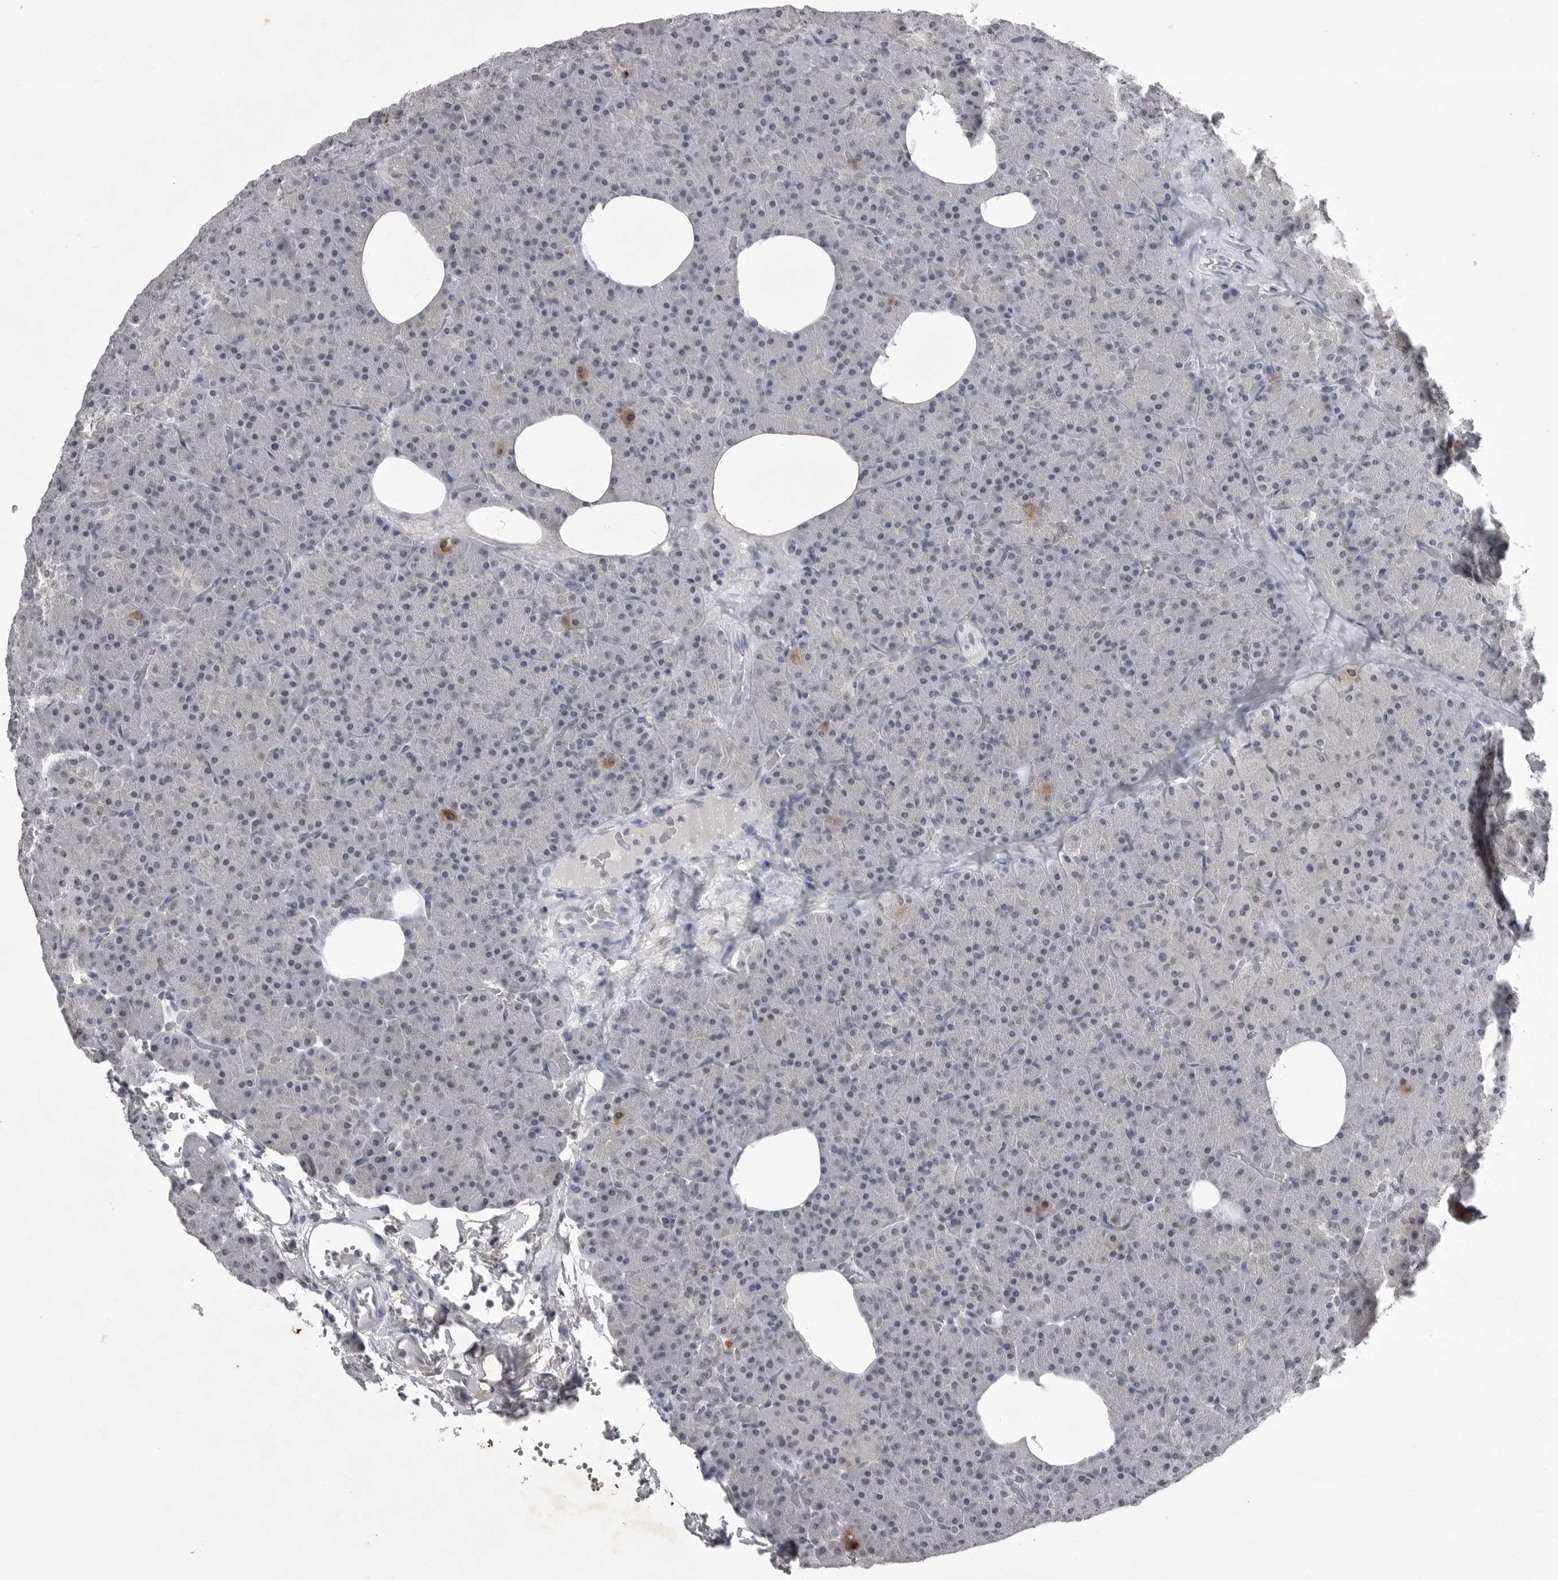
{"staining": {"intensity": "strong", "quantity": "<25%", "location": "cytoplasmic/membranous"}, "tissue": "pancreas", "cell_type": "Exocrine glandular cells", "image_type": "normal", "snomed": [{"axis": "morphology", "description": "Normal tissue, NOS"}, {"axis": "morphology", "description": "Carcinoid, malignant, NOS"}, {"axis": "topography", "description": "Pancreas"}], "caption": "The micrograph displays a brown stain indicating the presence of a protein in the cytoplasmic/membranous of exocrine glandular cells in pancreas. Ihc stains the protein of interest in brown and the nuclei are stained blue.", "gene": "RRM1", "patient": {"sex": "female", "age": 35}}